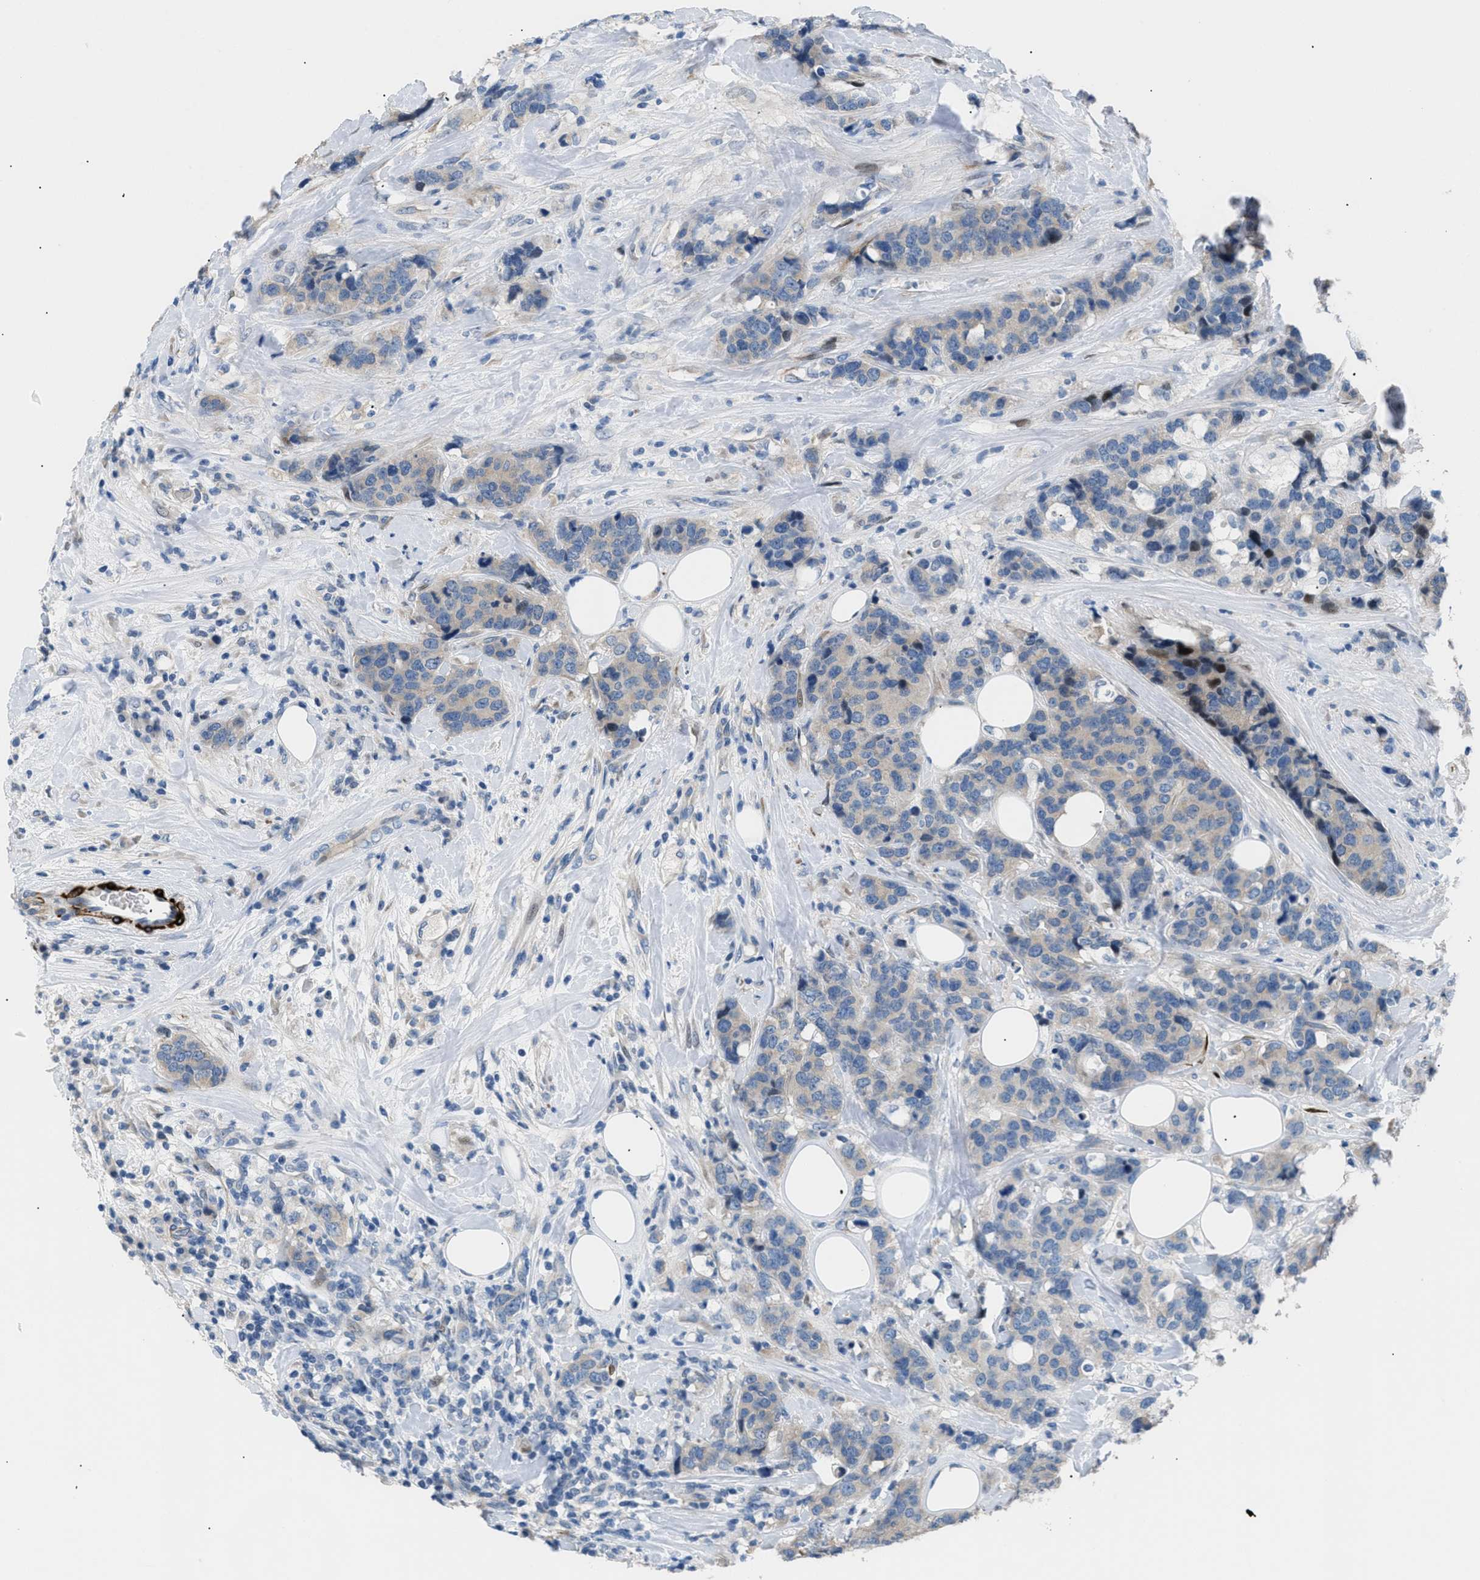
{"staining": {"intensity": "weak", "quantity": "<25%", "location": "cytoplasmic/membranous"}, "tissue": "breast cancer", "cell_type": "Tumor cells", "image_type": "cancer", "snomed": [{"axis": "morphology", "description": "Lobular carcinoma"}, {"axis": "topography", "description": "Breast"}], "caption": "DAB (3,3'-diaminobenzidine) immunohistochemical staining of human lobular carcinoma (breast) shows no significant positivity in tumor cells.", "gene": "ICA1", "patient": {"sex": "female", "age": 59}}